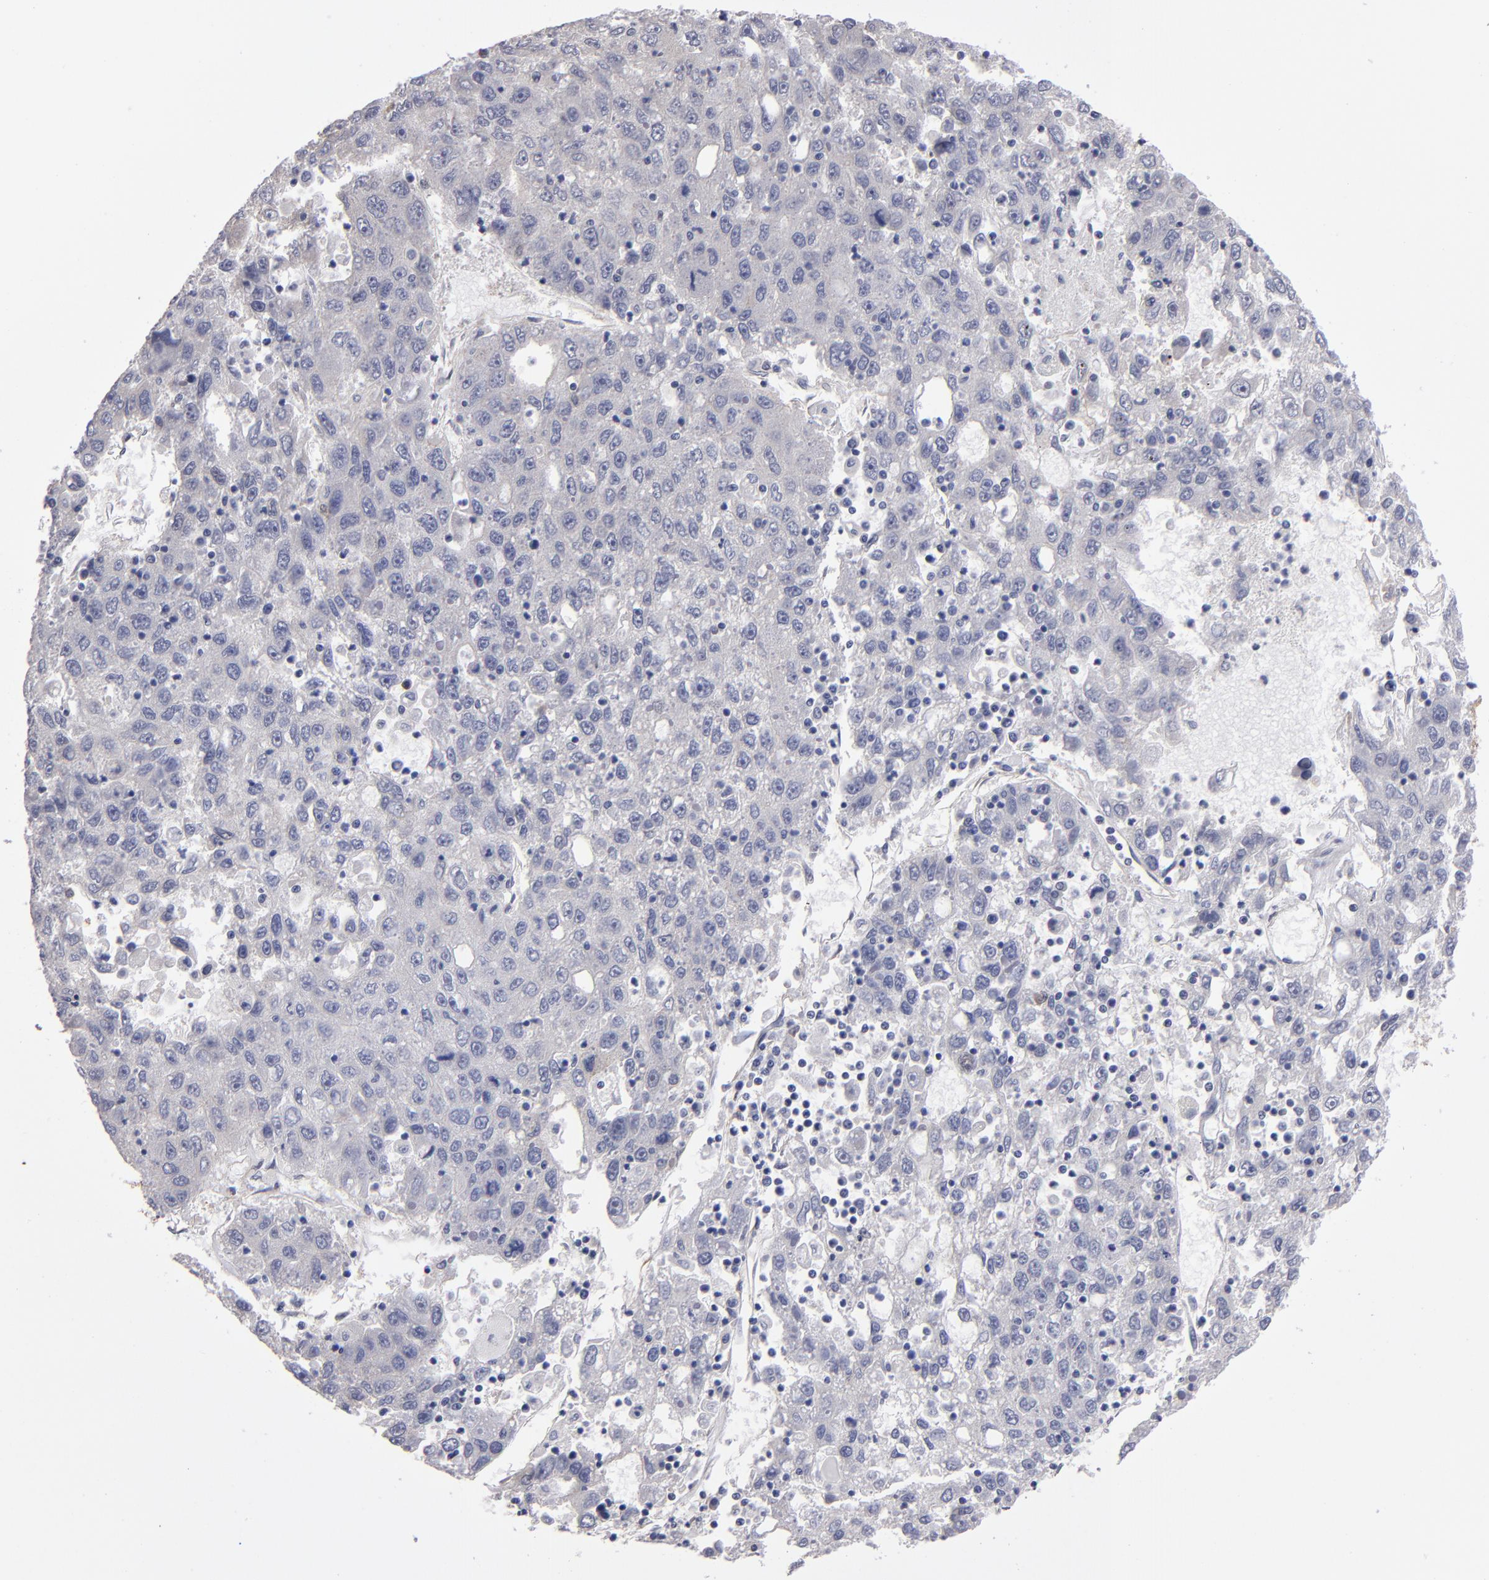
{"staining": {"intensity": "weak", "quantity": ">75%", "location": "cytoplasmic/membranous"}, "tissue": "liver cancer", "cell_type": "Tumor cells", "image_type": "cancer", "snomed": [{"axis": "morphology", "description": "Carcinoma, Hepatocellular, NOS"}, {"axis": "topography", "description": "Liver"}], "caption": "Immunohistochemistry of human hepatocellular carcinoma (liver) exhibits low levels of weak cytoplasmic/membranous staining in approximately >75% of tumor cells.", "gene": "NDRG2", "patient": {"sex": "male", "age": 49}}